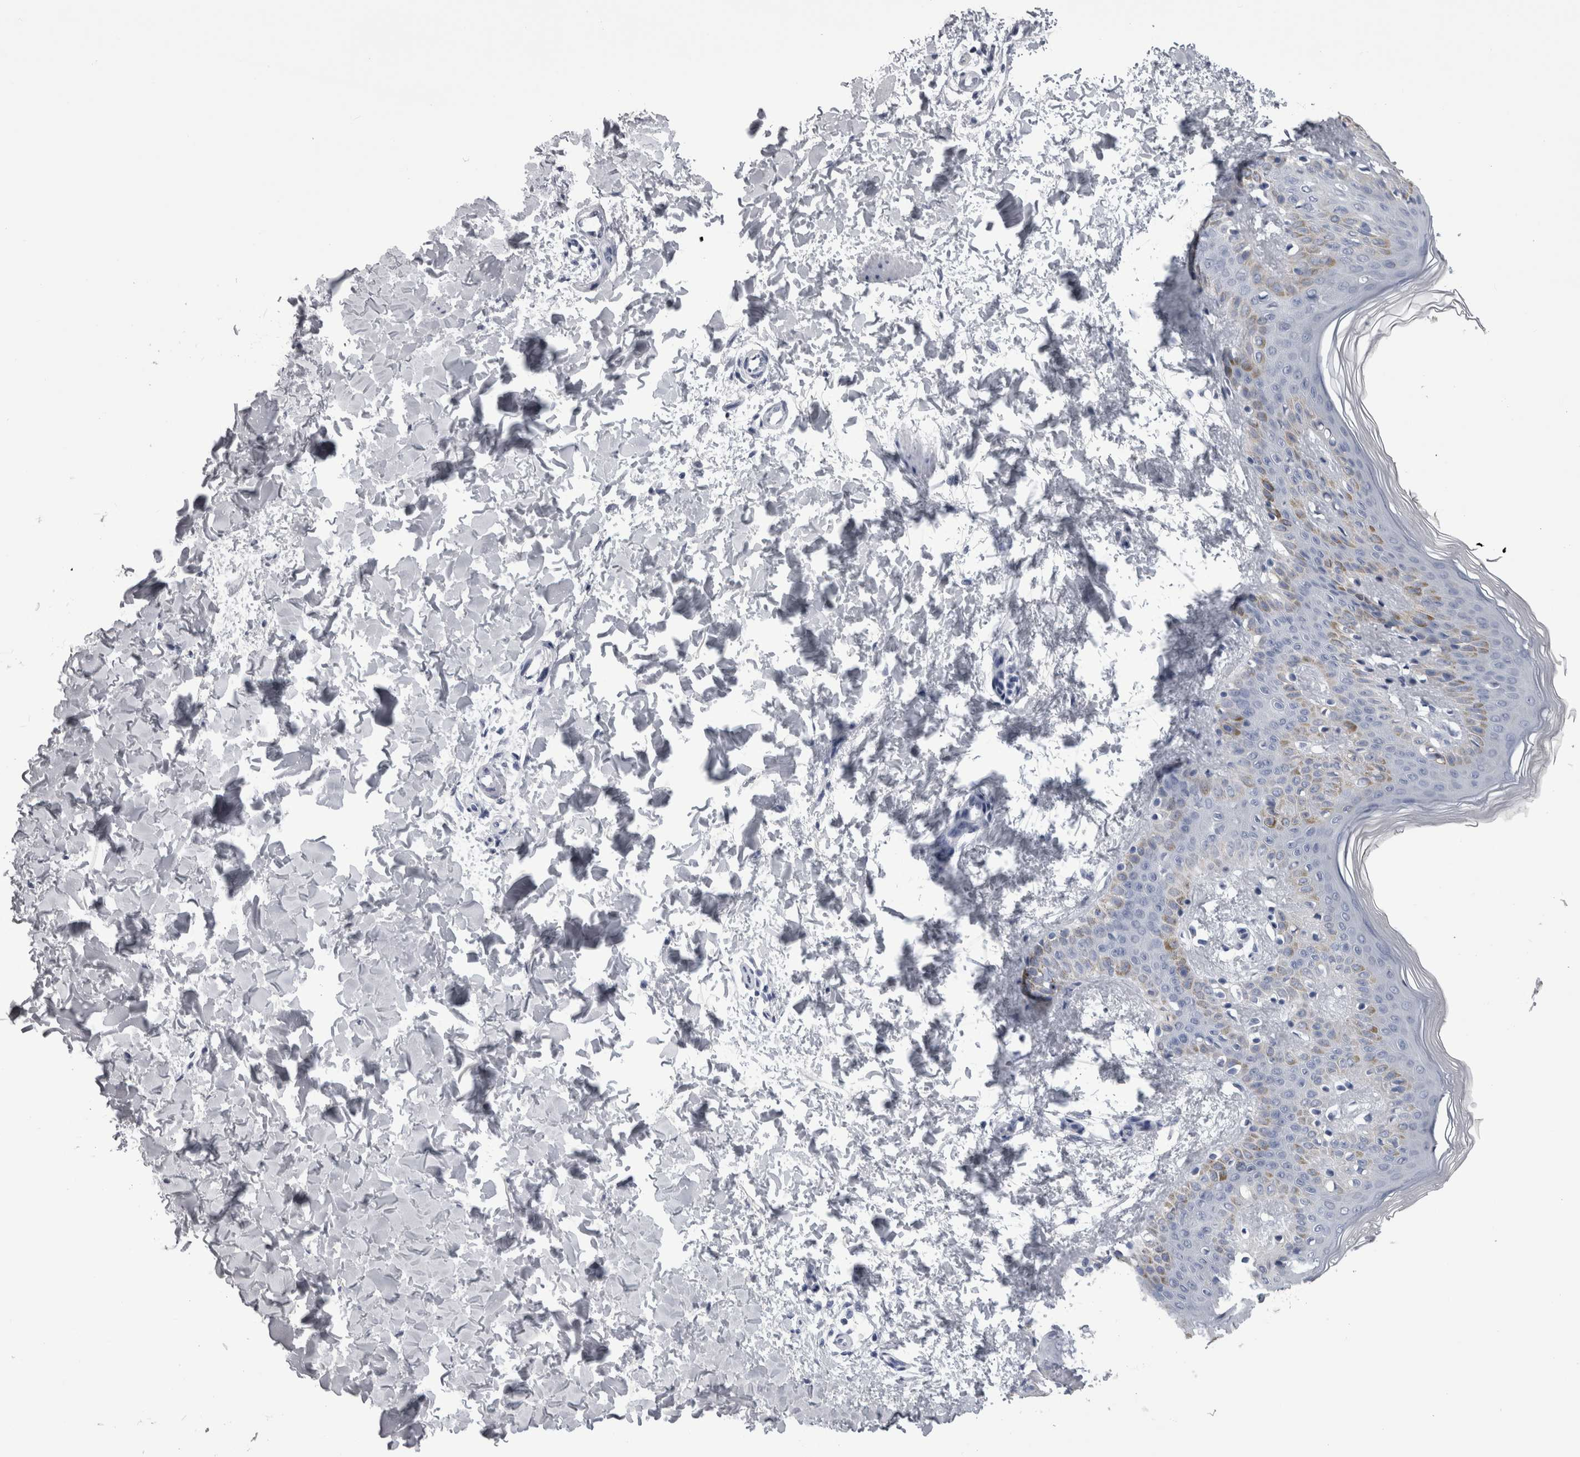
{"staining": {"intensity": "negative", "quantity": "none", "location": "none"}, "tissue": "skin", "cell_type": "Fibroblasts", "image_type": "normal", "snomed": [{"axis": "morphology", "description": "Normal tissue, NOS"}, {"axis": "morphology", "description": "Neoplasm, benign, NOS"}, {"axis": "topography", "description": "Skin"}, {"axis": "topography", "description": "Soft tissue"}], "caption": "High magnification brightfield microscopy of benign skin stained with DAB (brown) and counterstained with hematoxylin (blue): fibroblasts show no significant positivity. Nuclei are stained in blue.", "gene": "ALDH8A1", "patient": {"sex": "male", "age": 26}}